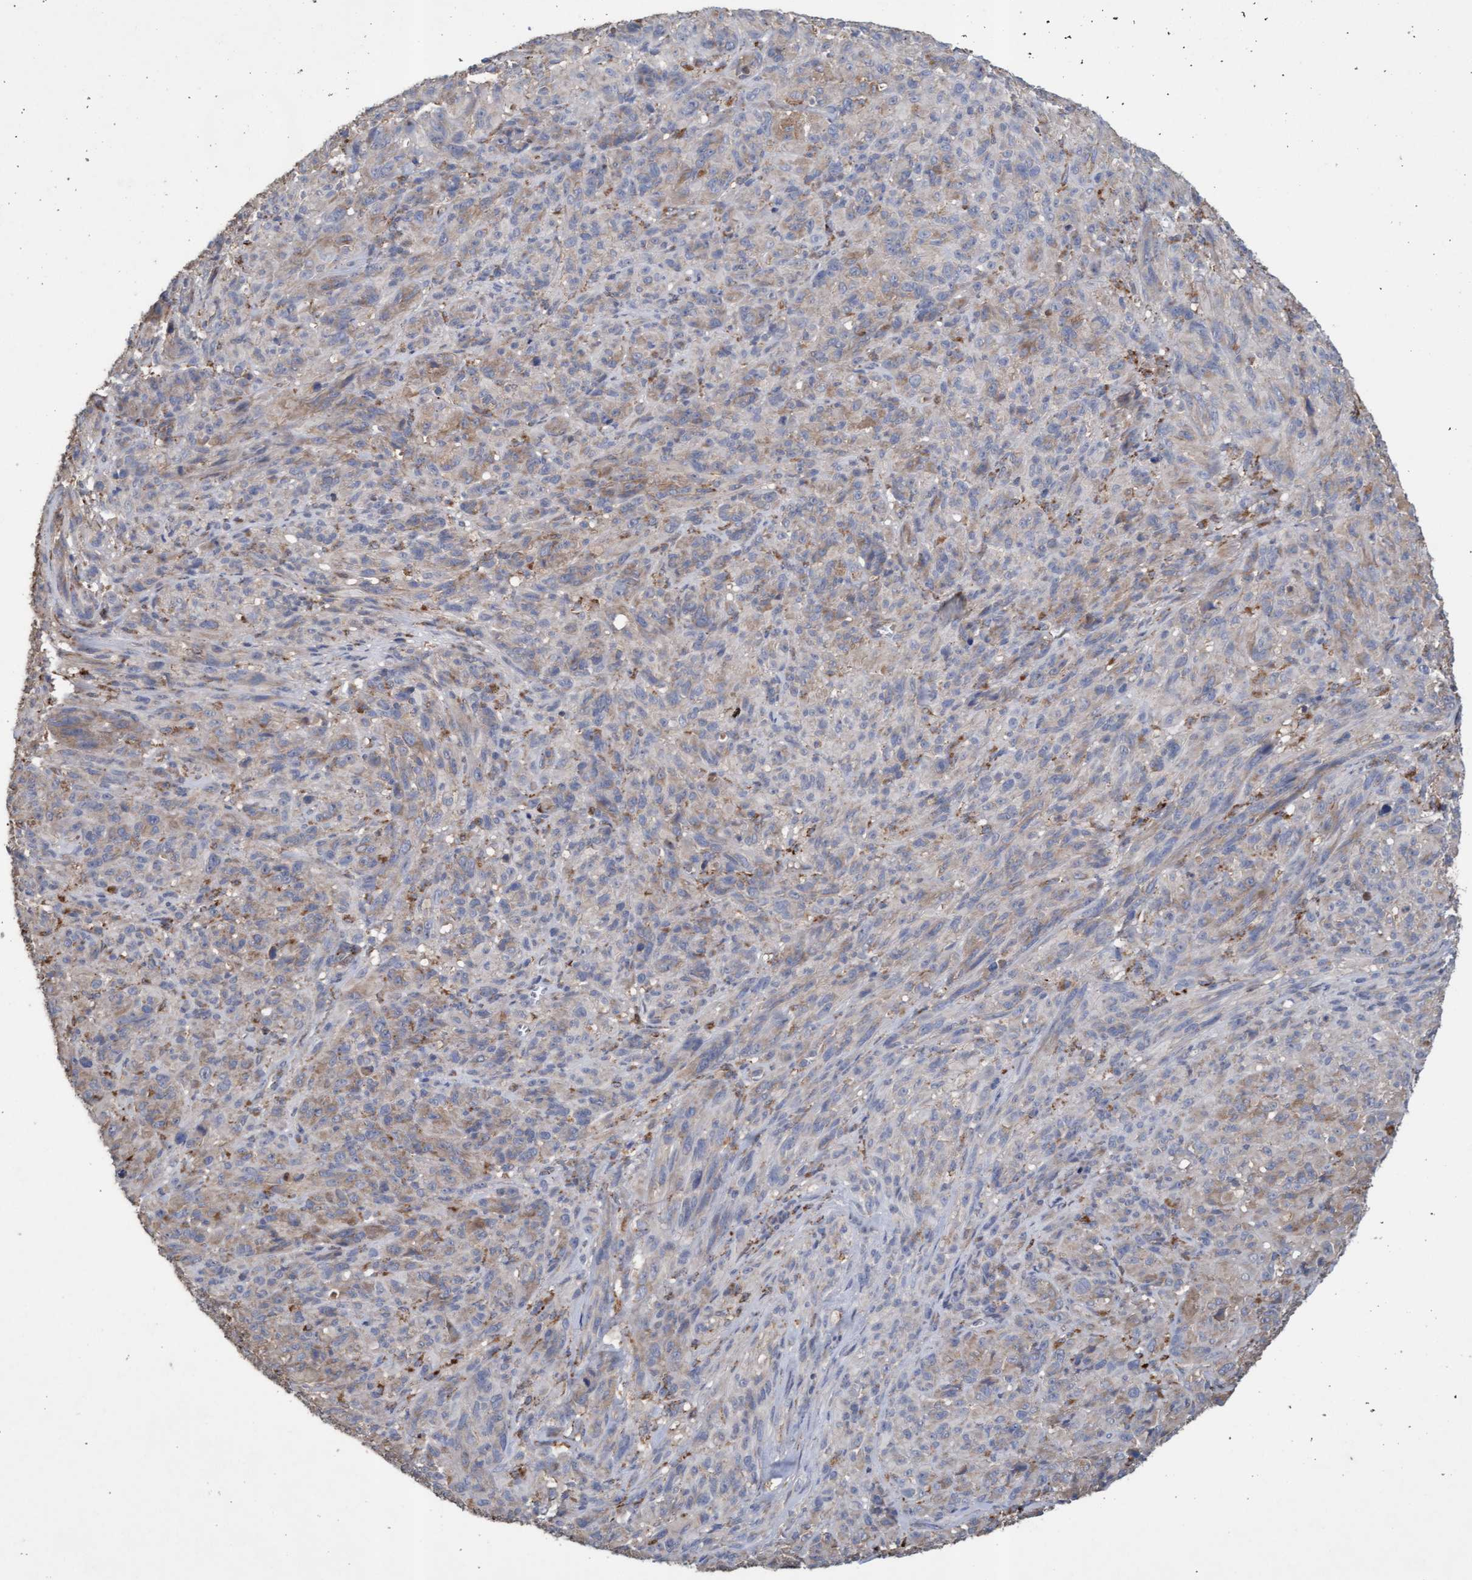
{"staining": {"intensity": "weak", "quantity": "25%-75%", "location": "cytoplasmic/membranous"}, "tissue": "melanoma", "cell_type": "Tumor cells", "image_type": "cancer", "snomed": [{"axis": "morphology", "description": "Malignant melanoma, NOS"}, {"axis": "topography", "description": "Skin of head"}], "caption": "Protein staining of malignant melanoma tissue displays weak cytoplasmic/membranous staining in approximately 25%-75% of tumor cells. (IHC, brightfield microscopy, high magnification).", "gene": "ATPAF2", "patient": {"sex": "male", "age": 96}}